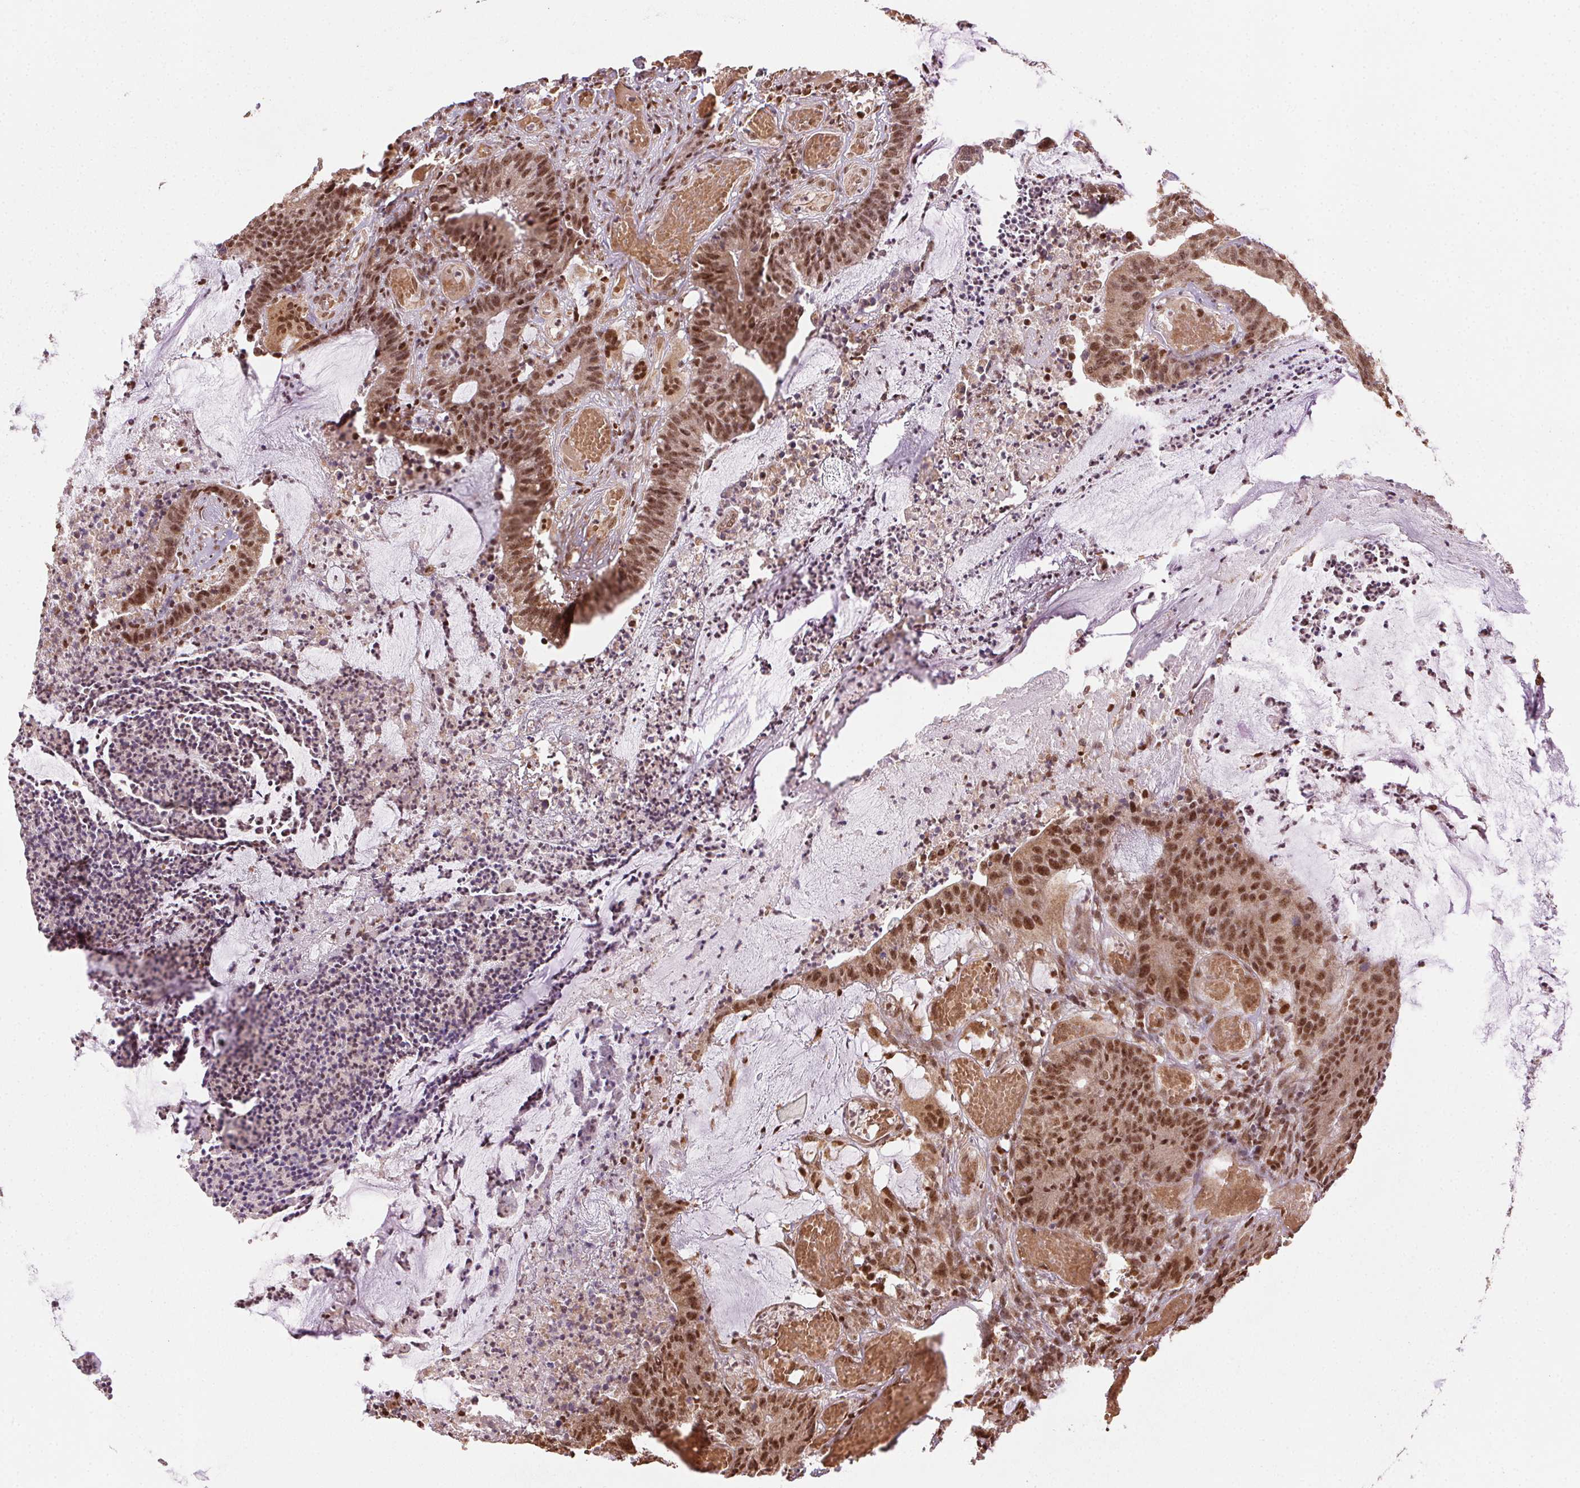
{"staining": {"intensity": "moderate", "quantity": ">75%", "location": "nuclear"}, "tissue": "colorectal cancer", "cell_type": "Tumor cells", "image_type": "cancer", "snomed": [{"axis": "morphology", "description": "Adenocarcinoma, NOS"}, {"axis": "topography", "description": "Colon"}], "caption": "IHC micrograph of neoplastic tissue: human adenocarcinoma (colorectal) stained using IHC demonstrates medium levels of moderate protein expression localized specifically in the nuclear of tumor cells, appearing as a nuclear brown color.", "gene": "TREML4", "patient": {"sex": "female", "age": 78}}